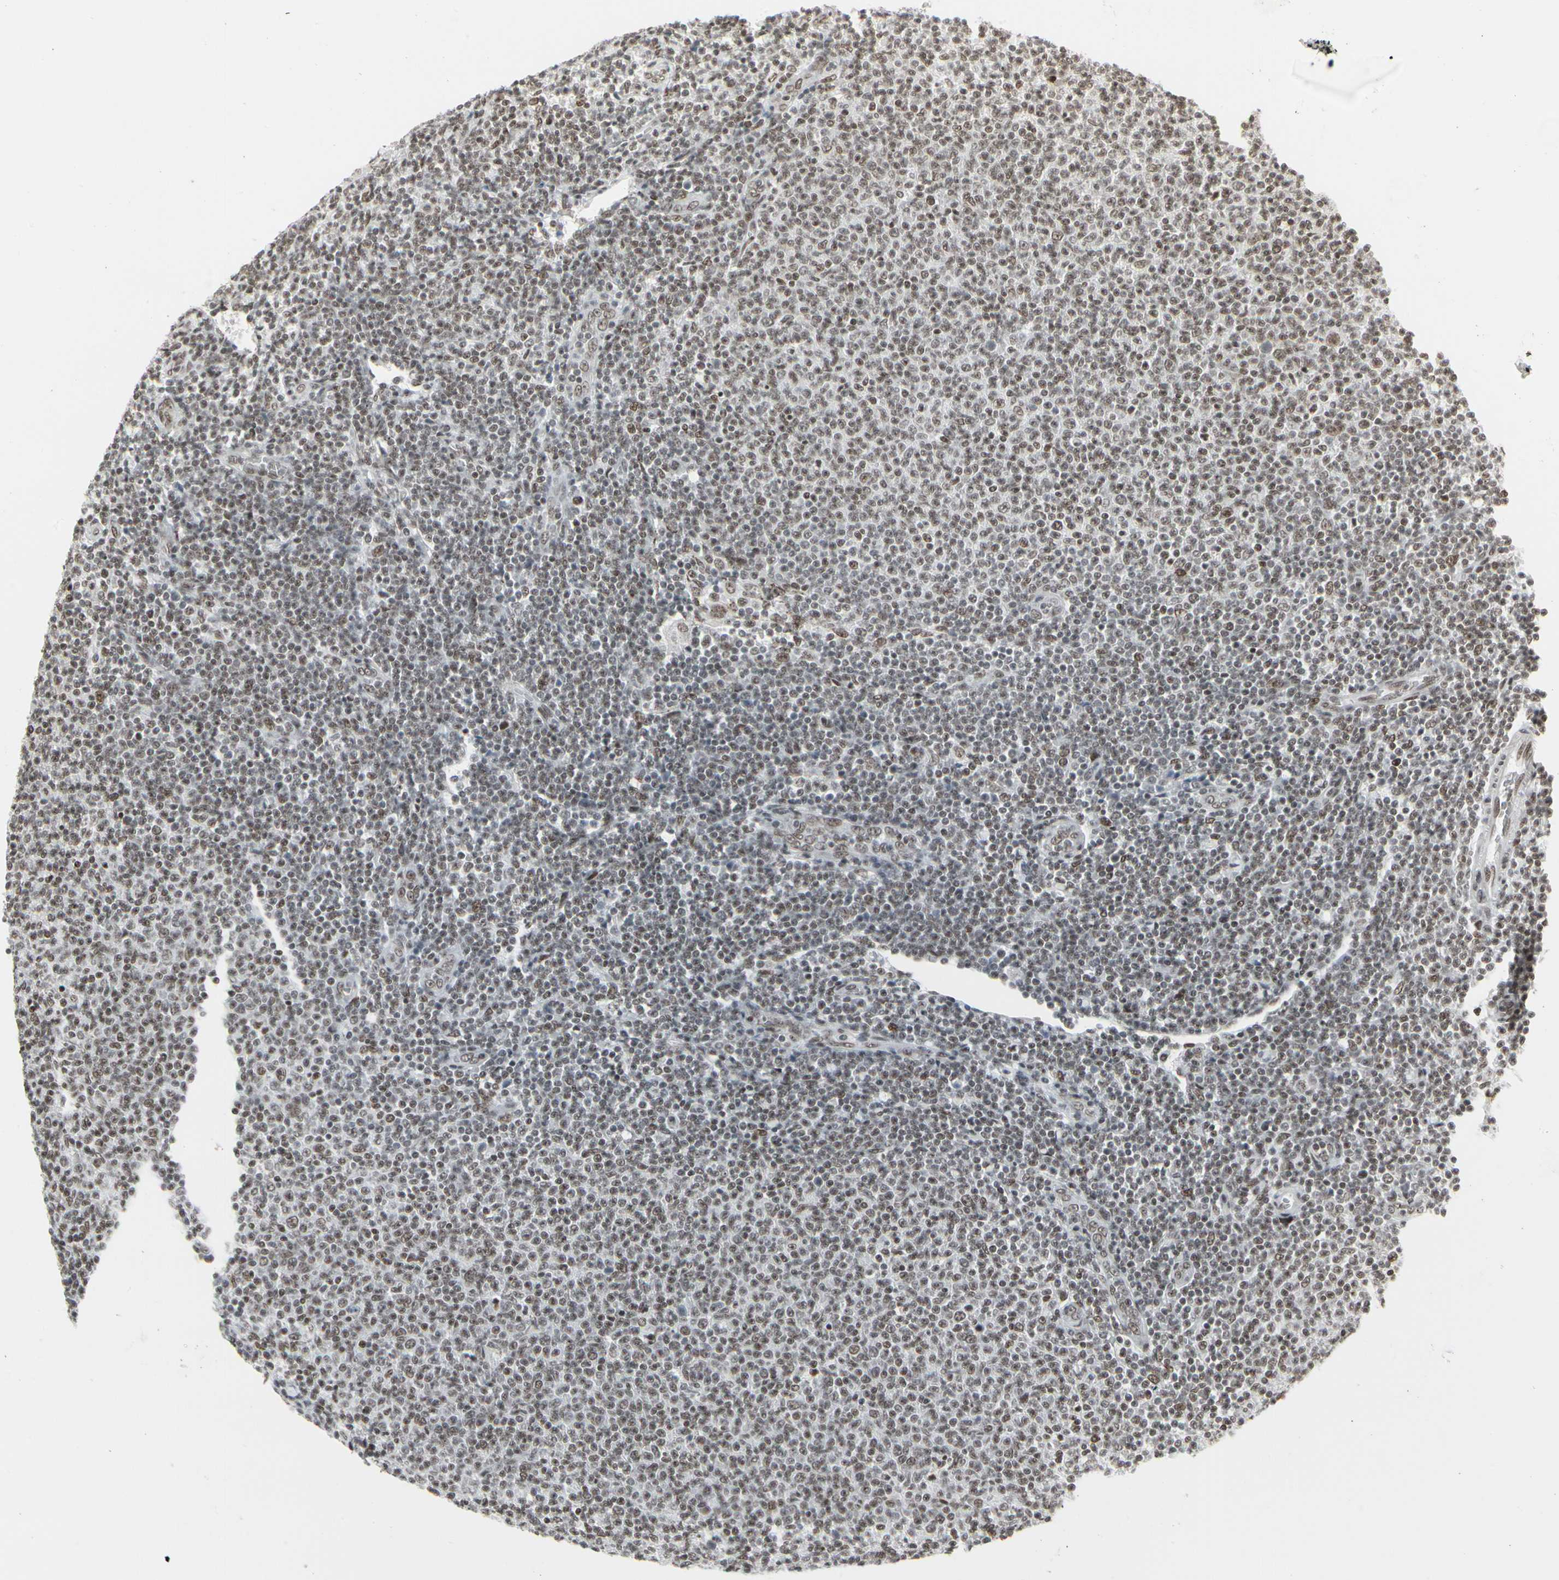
{"staining": {"intensity": "moderate", "quantity": ">75%", "location": "nuclear"}, "tissue": "lymphoma", "cell_type": "Tumor cells", "image_type": "cancer", "snomed": [{"axis": "morphology", "description": "Malignant lymphoma, non-Hodgkin's type, Low grade"}, {"axis": "topography", "description": "Lymph node"}], "caption": "This is an image of immunohistochemistry (IHC) staining of lymphoma, which shows moderate staining in the nuclear of tumor cells.", "gene": "HMG20A", "patient": {"sex": "male", "age": 66}}